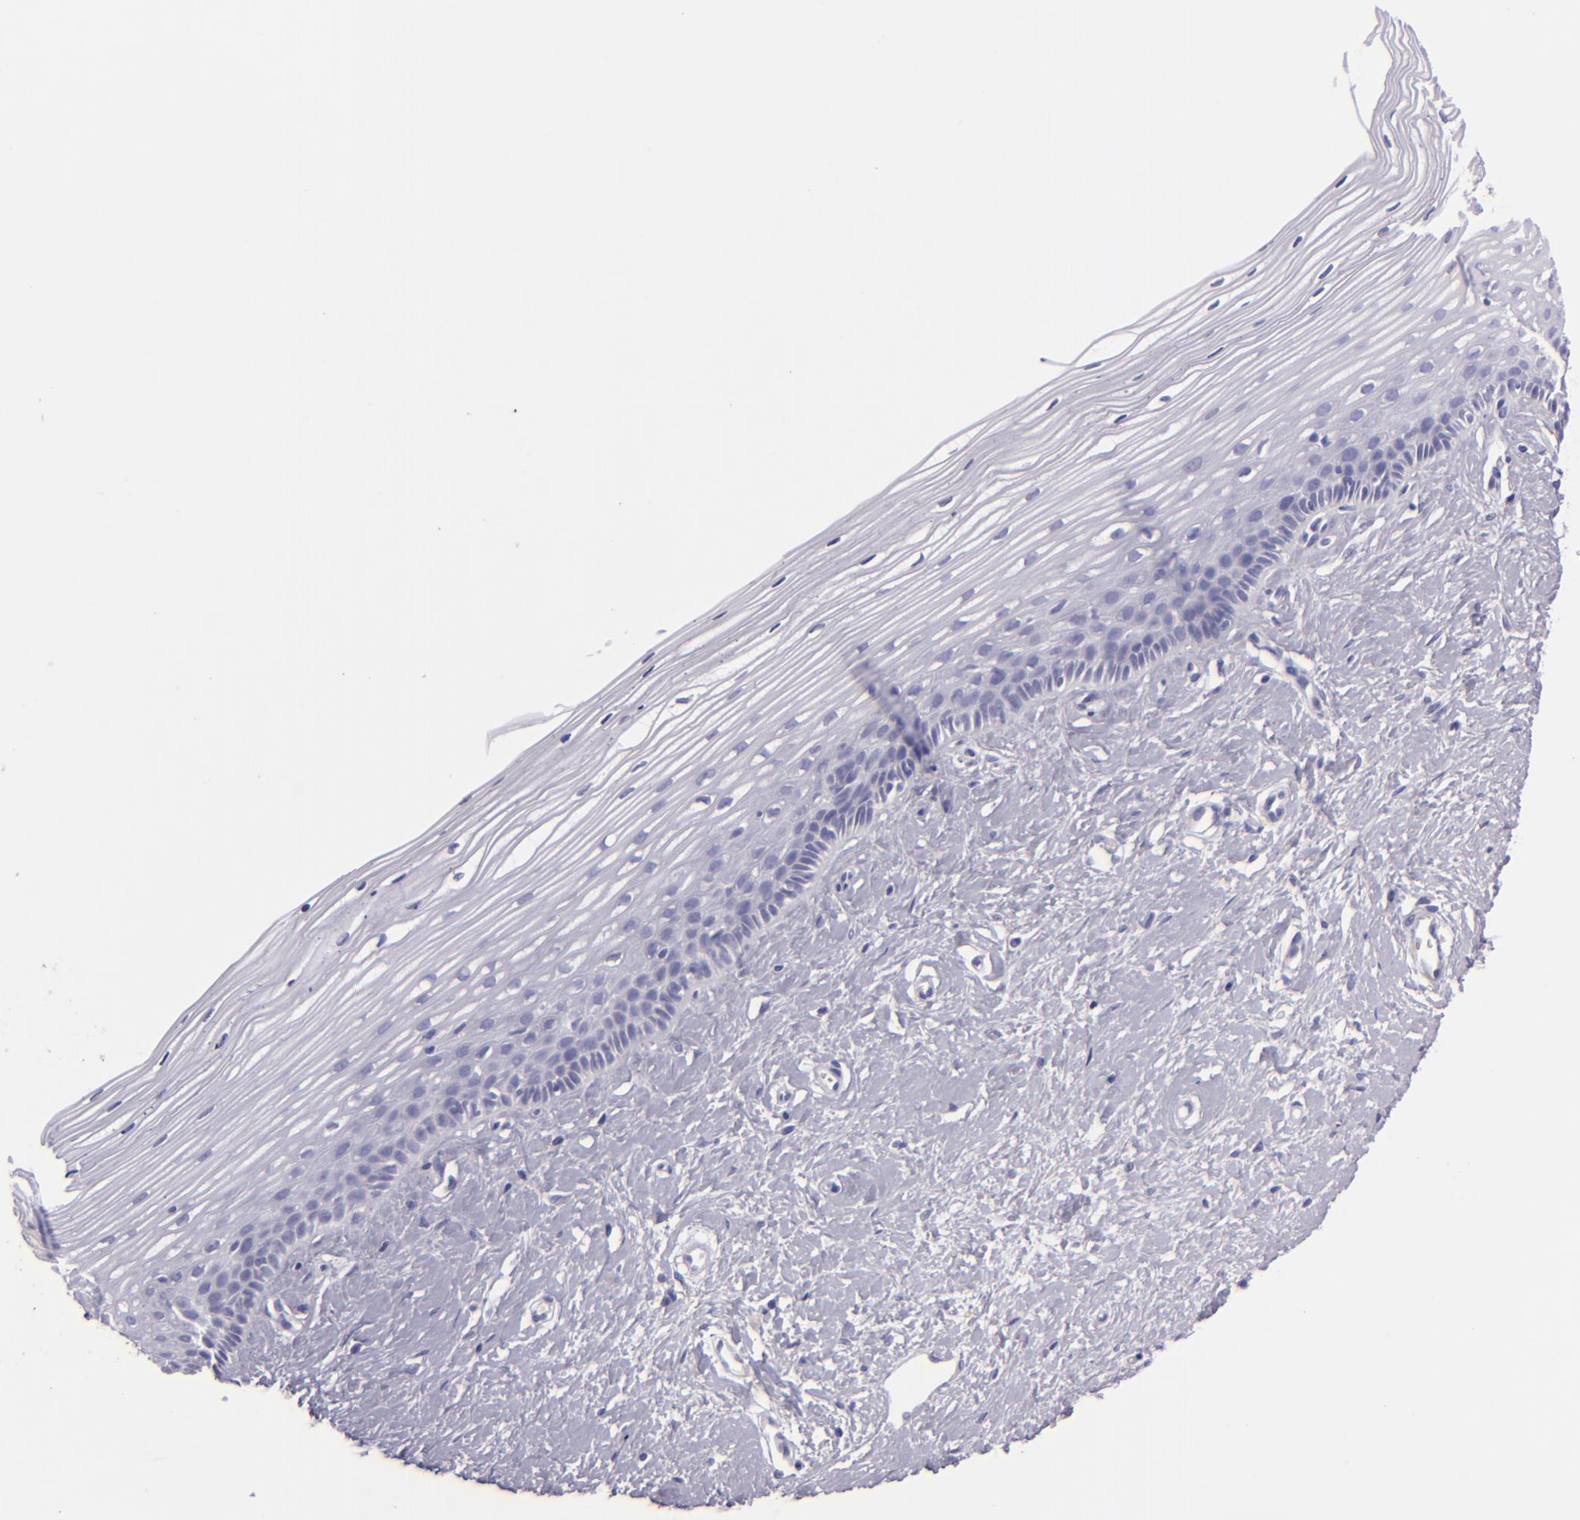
{"staining": {"intensity": "strong", "quantity": ">75%", "location": "cytoplasmic/membranous"}, "tissue": "cervix", "cell_type": "Glandular cells", "image_type": "normal", "snomed": [{"axis": "morphology", "description": "Normal tissue, NOS"}, {"axis": "topography", "description": "Cervix"}], "caption": "Protein expression analysis of normal human cervix reveals strong cytoplasmic/membranous staining in approximately >75% of glandular cells. (Brightfield microscopy of DAB IHC at high magnification).", "gene": "MUC5AC", "patient": {"sex": "female", "age": 40}}